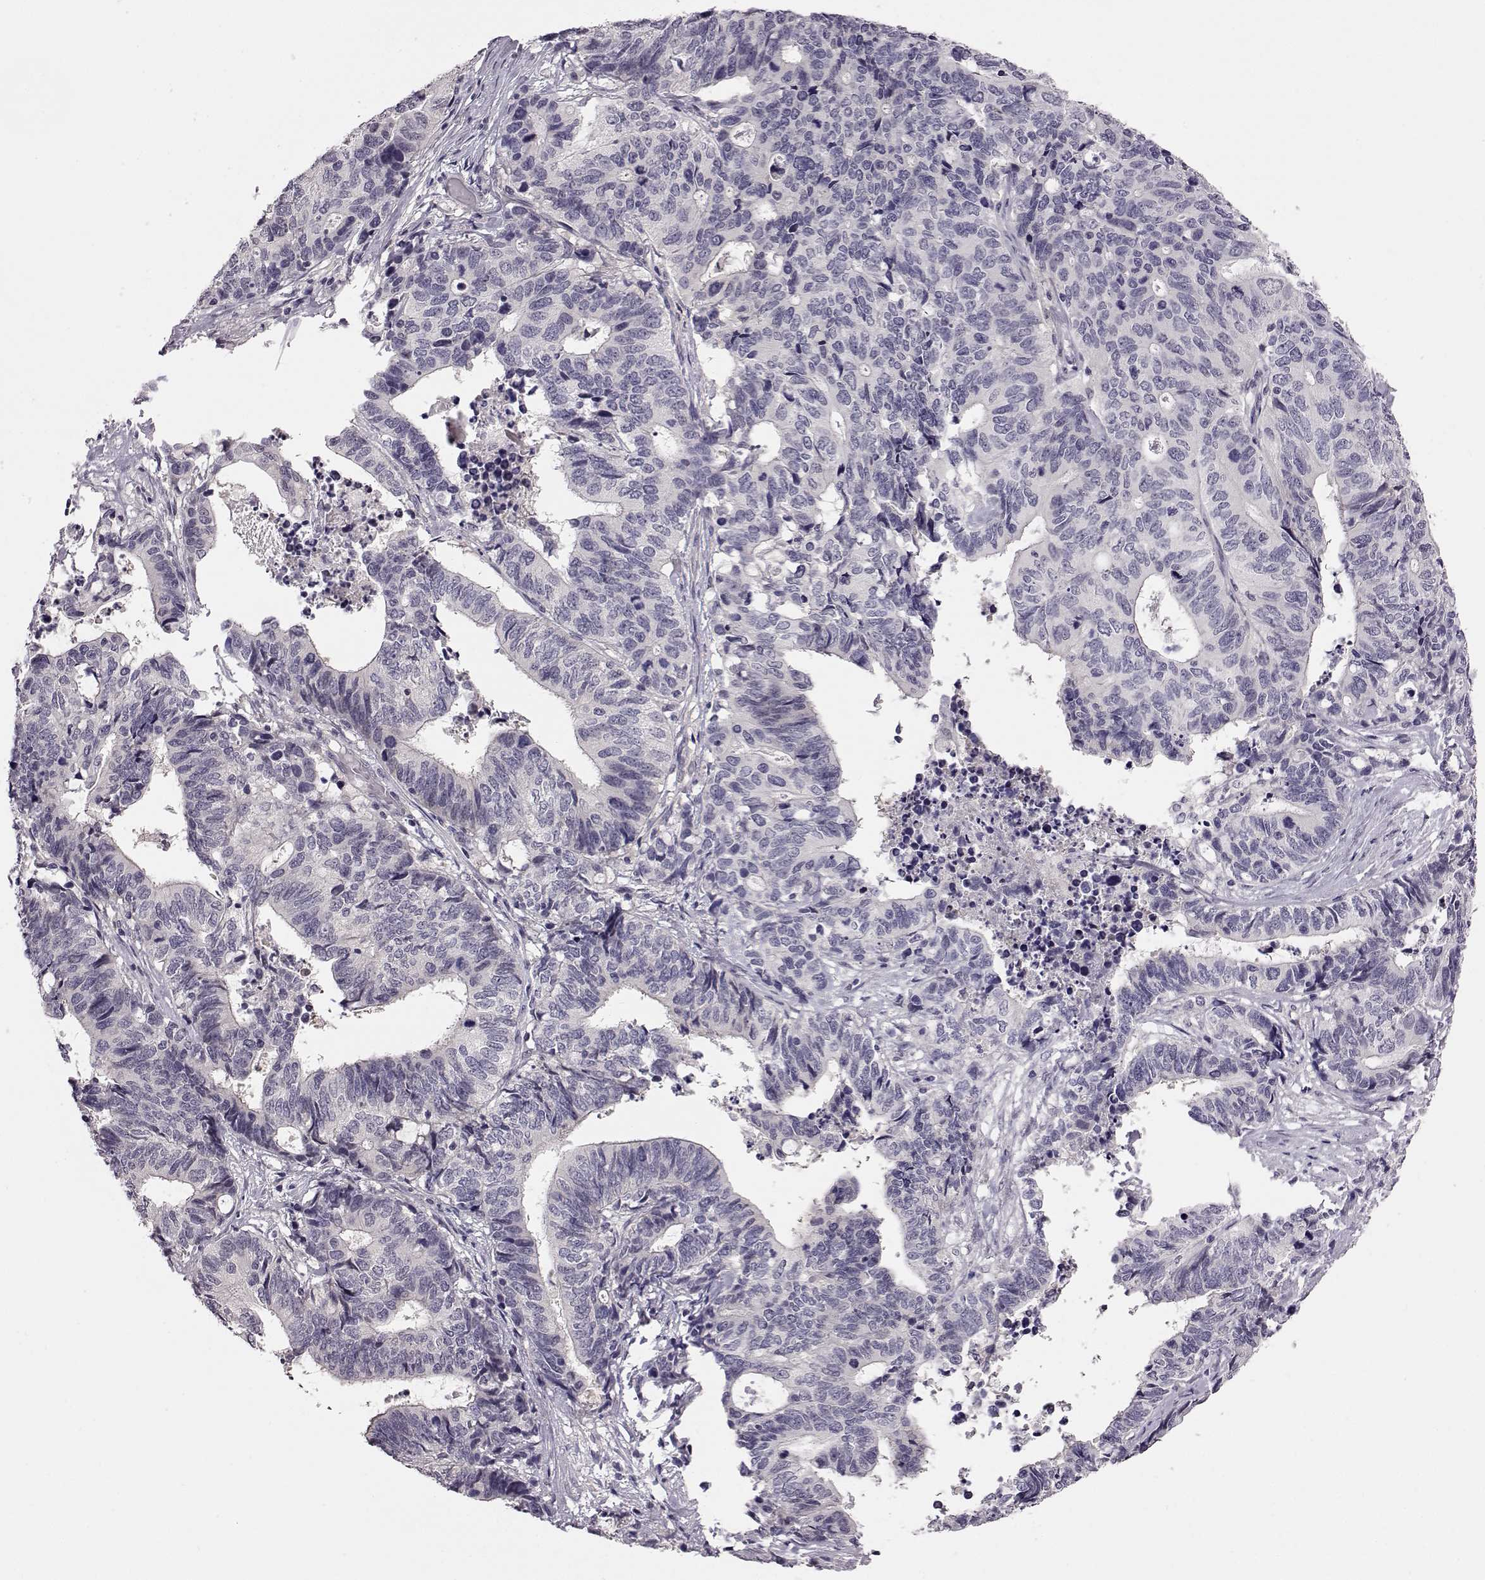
{"staining": {"intensity": "negative", "quantity": "none", "location": "none"}, "tissue": "stomach cancer", "cell_type": "Tumor cells", "image_type": "cancer", "snomed": [{"axis": "morphology", "description": "Adenocarcinoma, NOS"}, {"axis": "topography", "description": "Stomach, upper"}], "caption": "A high-resolution micrograph shows IHC staining of adenocarcinoma (stomach), which displays no significant positivity in tumor cells. The staining was performed using DAB to visualize the protein expression in brown, while the nuclei were stained in blue with hematoxylin (Magnification: 20x).", "gene": "C10orf62", "patient": {"sex": "female", "age": 67}}